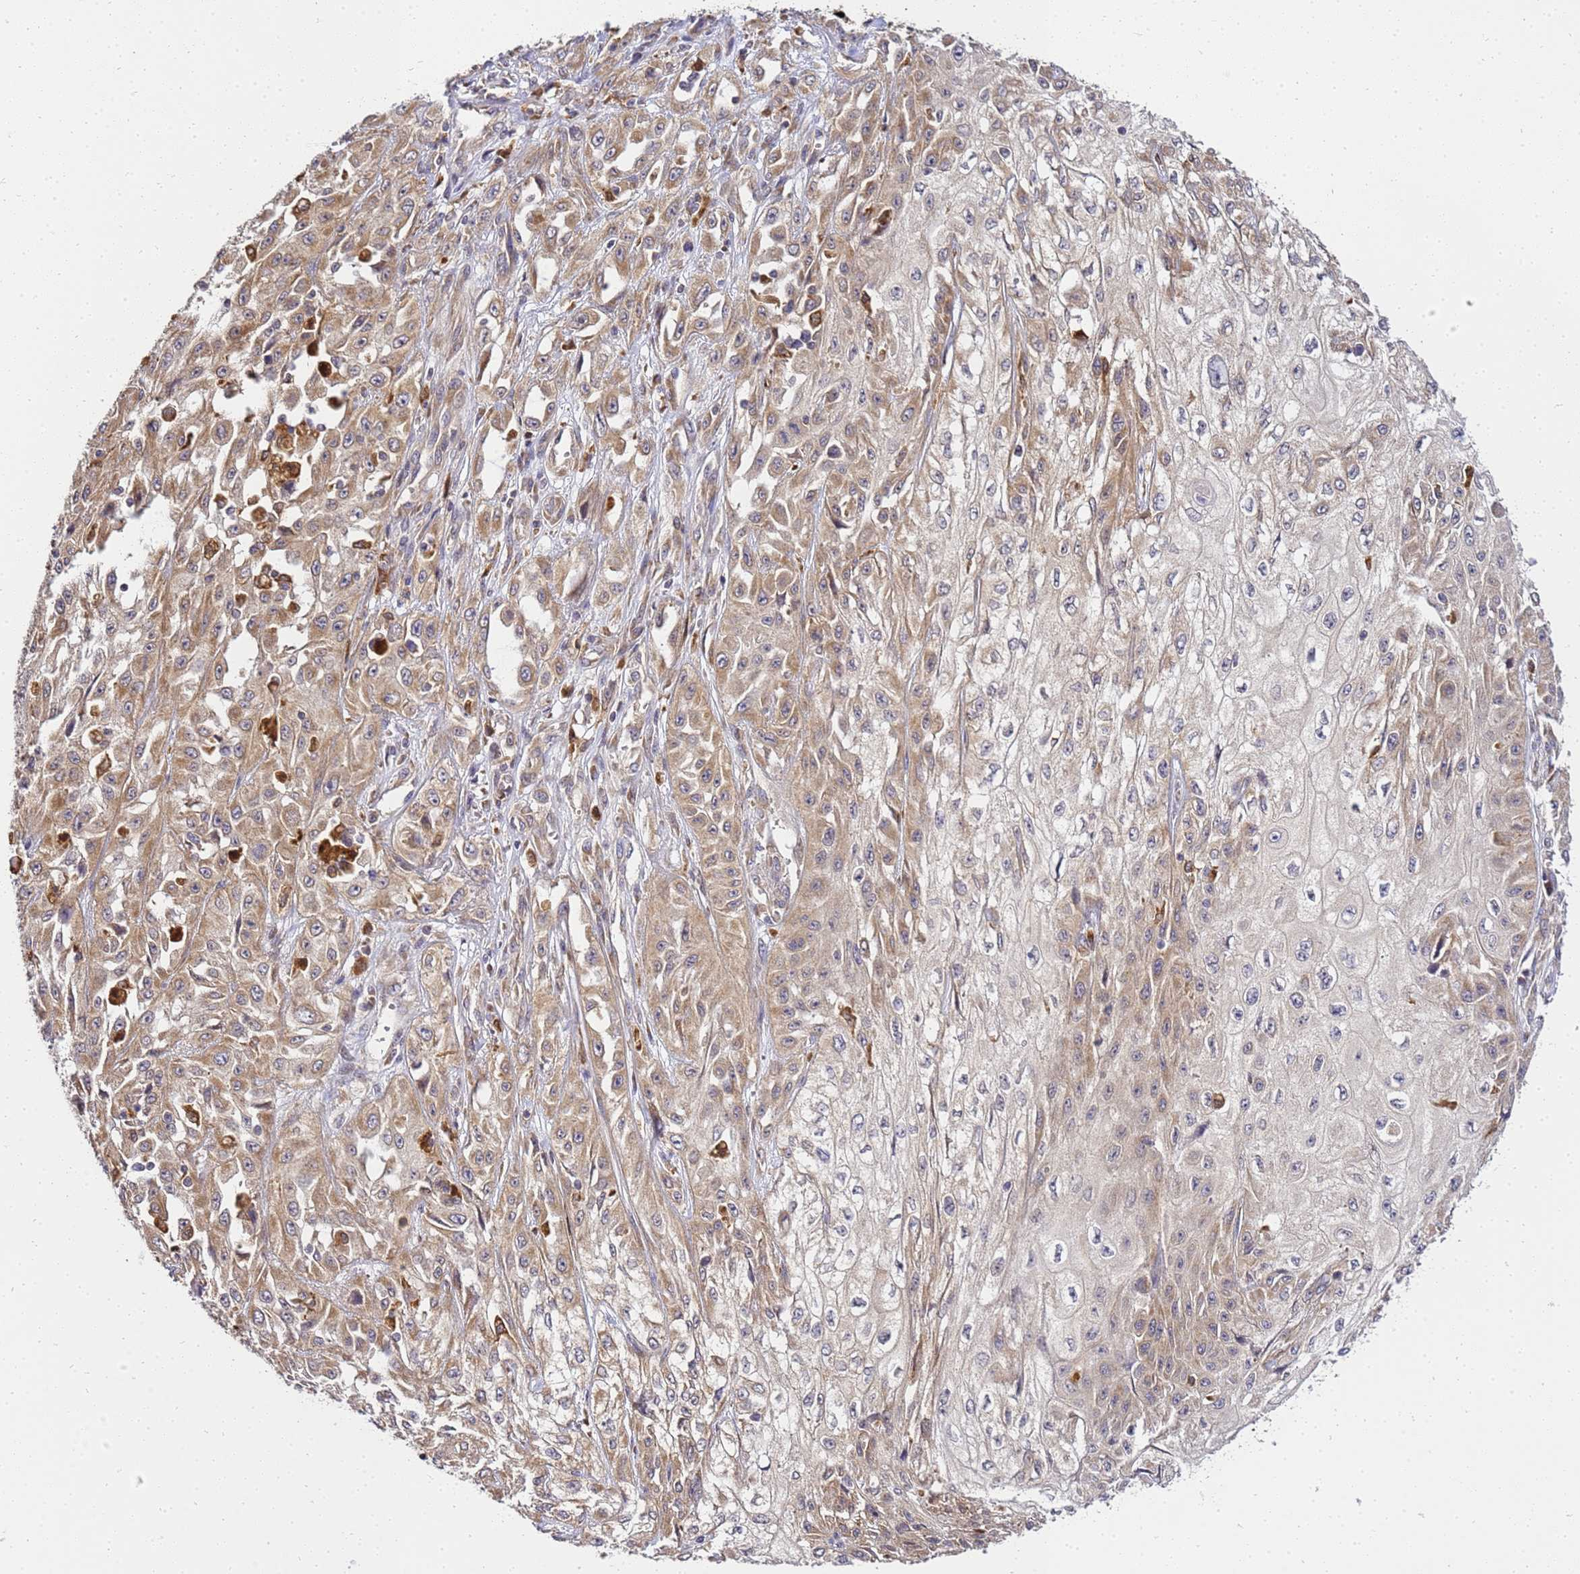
{"staining": {"intensity": "moderate", "quantity": ">75%", "location": "cytoplasmic/membranous"}, "tissue": "skin cancer", "cell_type": "Tumor cells", "image_type": "cancer", "snomed": [{"axis": "morphology", "description": "Squamous cell carcinoma, NOS"}, {"axis": "morphology", "description": "Squamous cell carcinoma, metastatic, NOS"}, {"axis": "topography", "description": "Skin"}, {"axis": "topography", "description": "Lymph node"}], "caption": "Immunohistochemical staining of human skin metastatic squamous cell carcinoma shows moderate cytoplasmic/membranous protein positivity in approximately >75% of tumor cells. The staining is performed using DAB (3,3'-diaminobenzidine) brown chromogen to label protein expression. The nuclei are counter-stained blue using hematoxylin.", "gene": "ADPGK", "patient": {"sex": "male", "age": 75}}